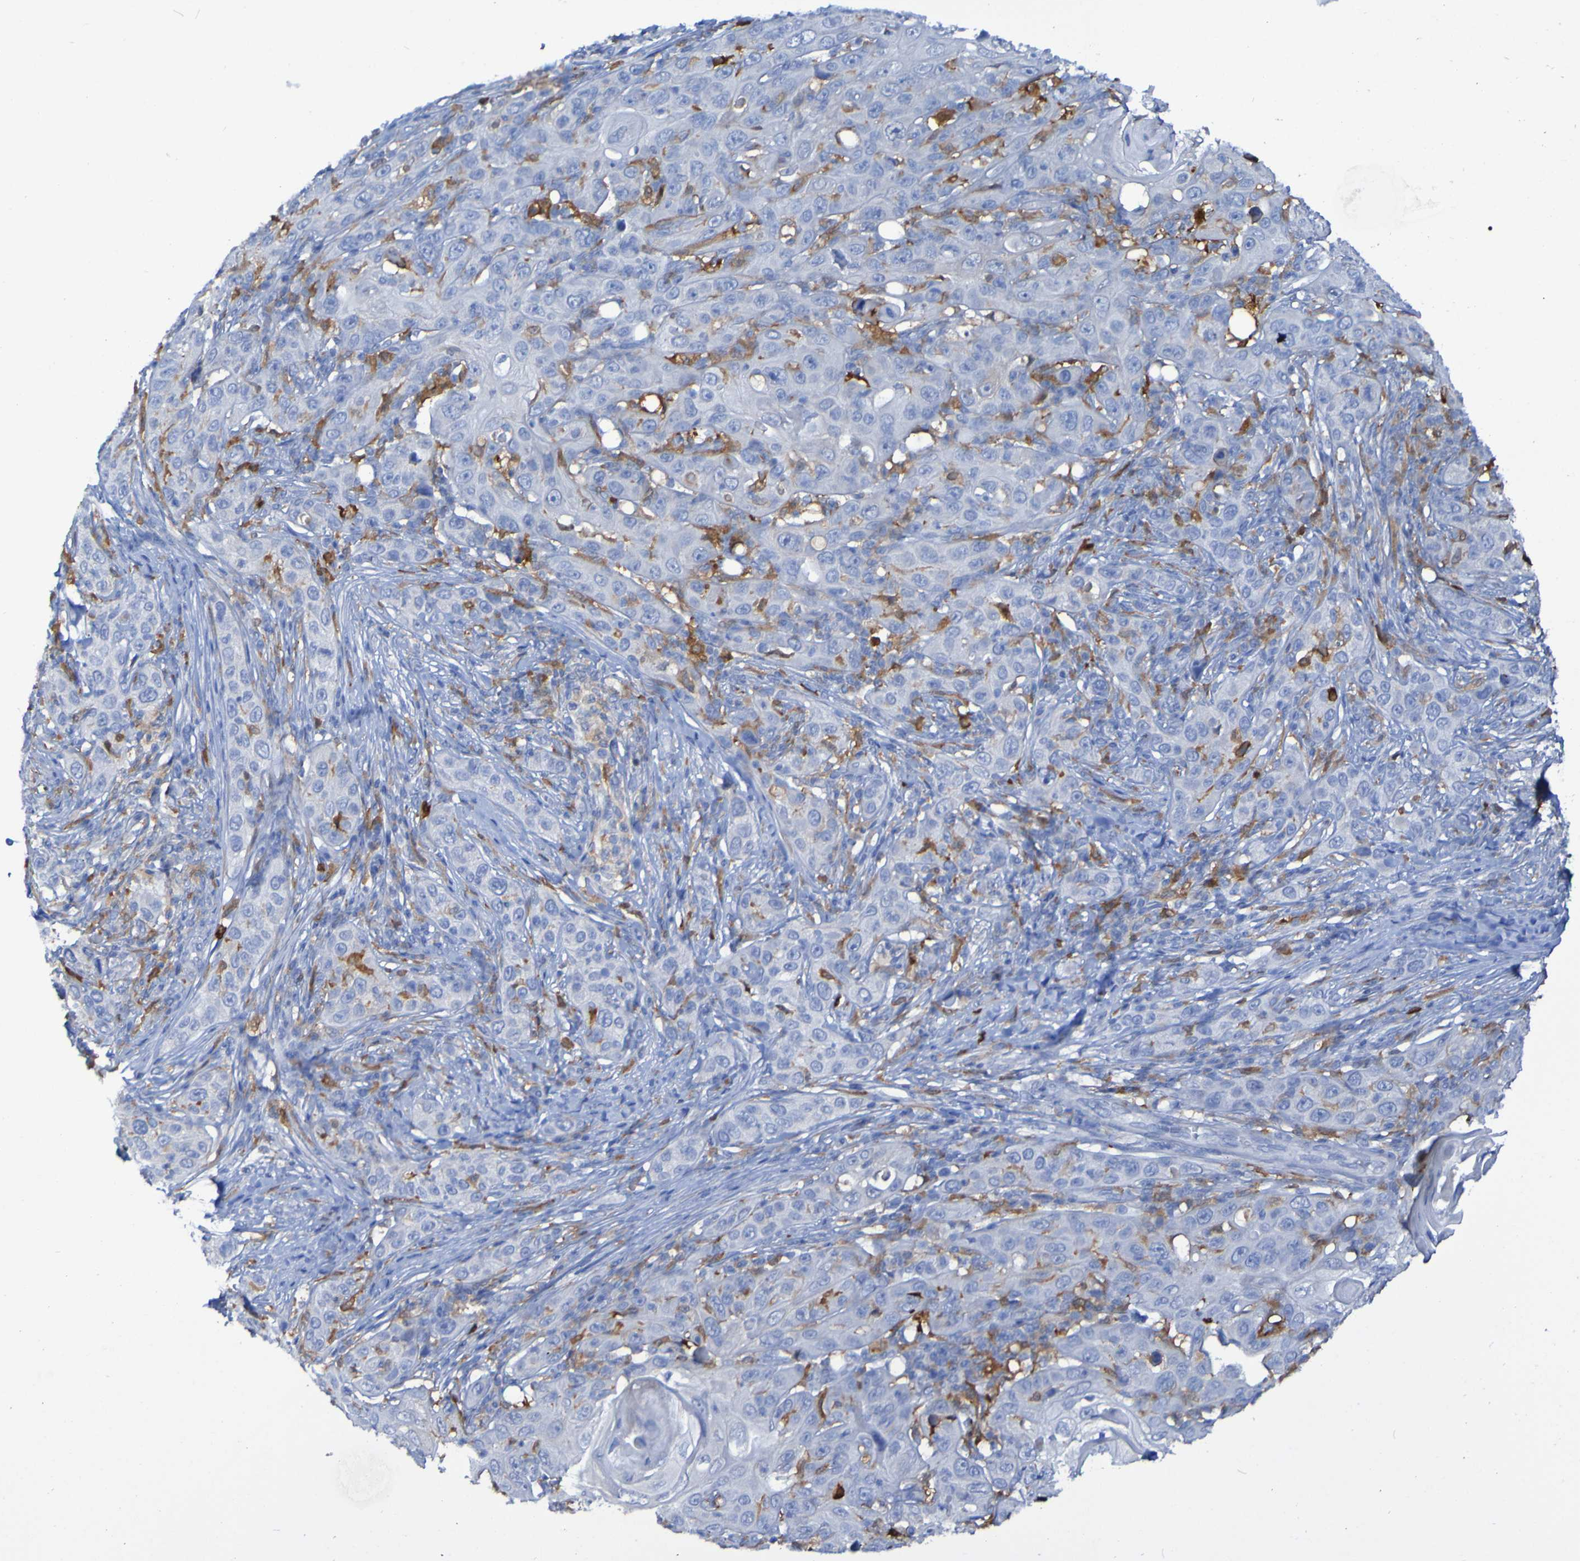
{"staining": {"intensity": "moderate", "quantity": "25%-75%", "location": "cytoplasmic/membranous"}, "tissue": "skin cancer", "cell_type": "Tumor cells", "image_type": "cancer", "snomed": [{"axis": "morphology", "description": "Squamous cell carcinoma, NOS"}, {"axis": "topography", "description": "Skin"}], "caption": "This is a photomicrograph of IHC staining of skin cancer (squamous cell carcinoma), which shows moderate expression in the cytoplasmic/membranous of tumor cells.", "gene": "MPPE1", "patient": {"sex": "female", "age": 88}}